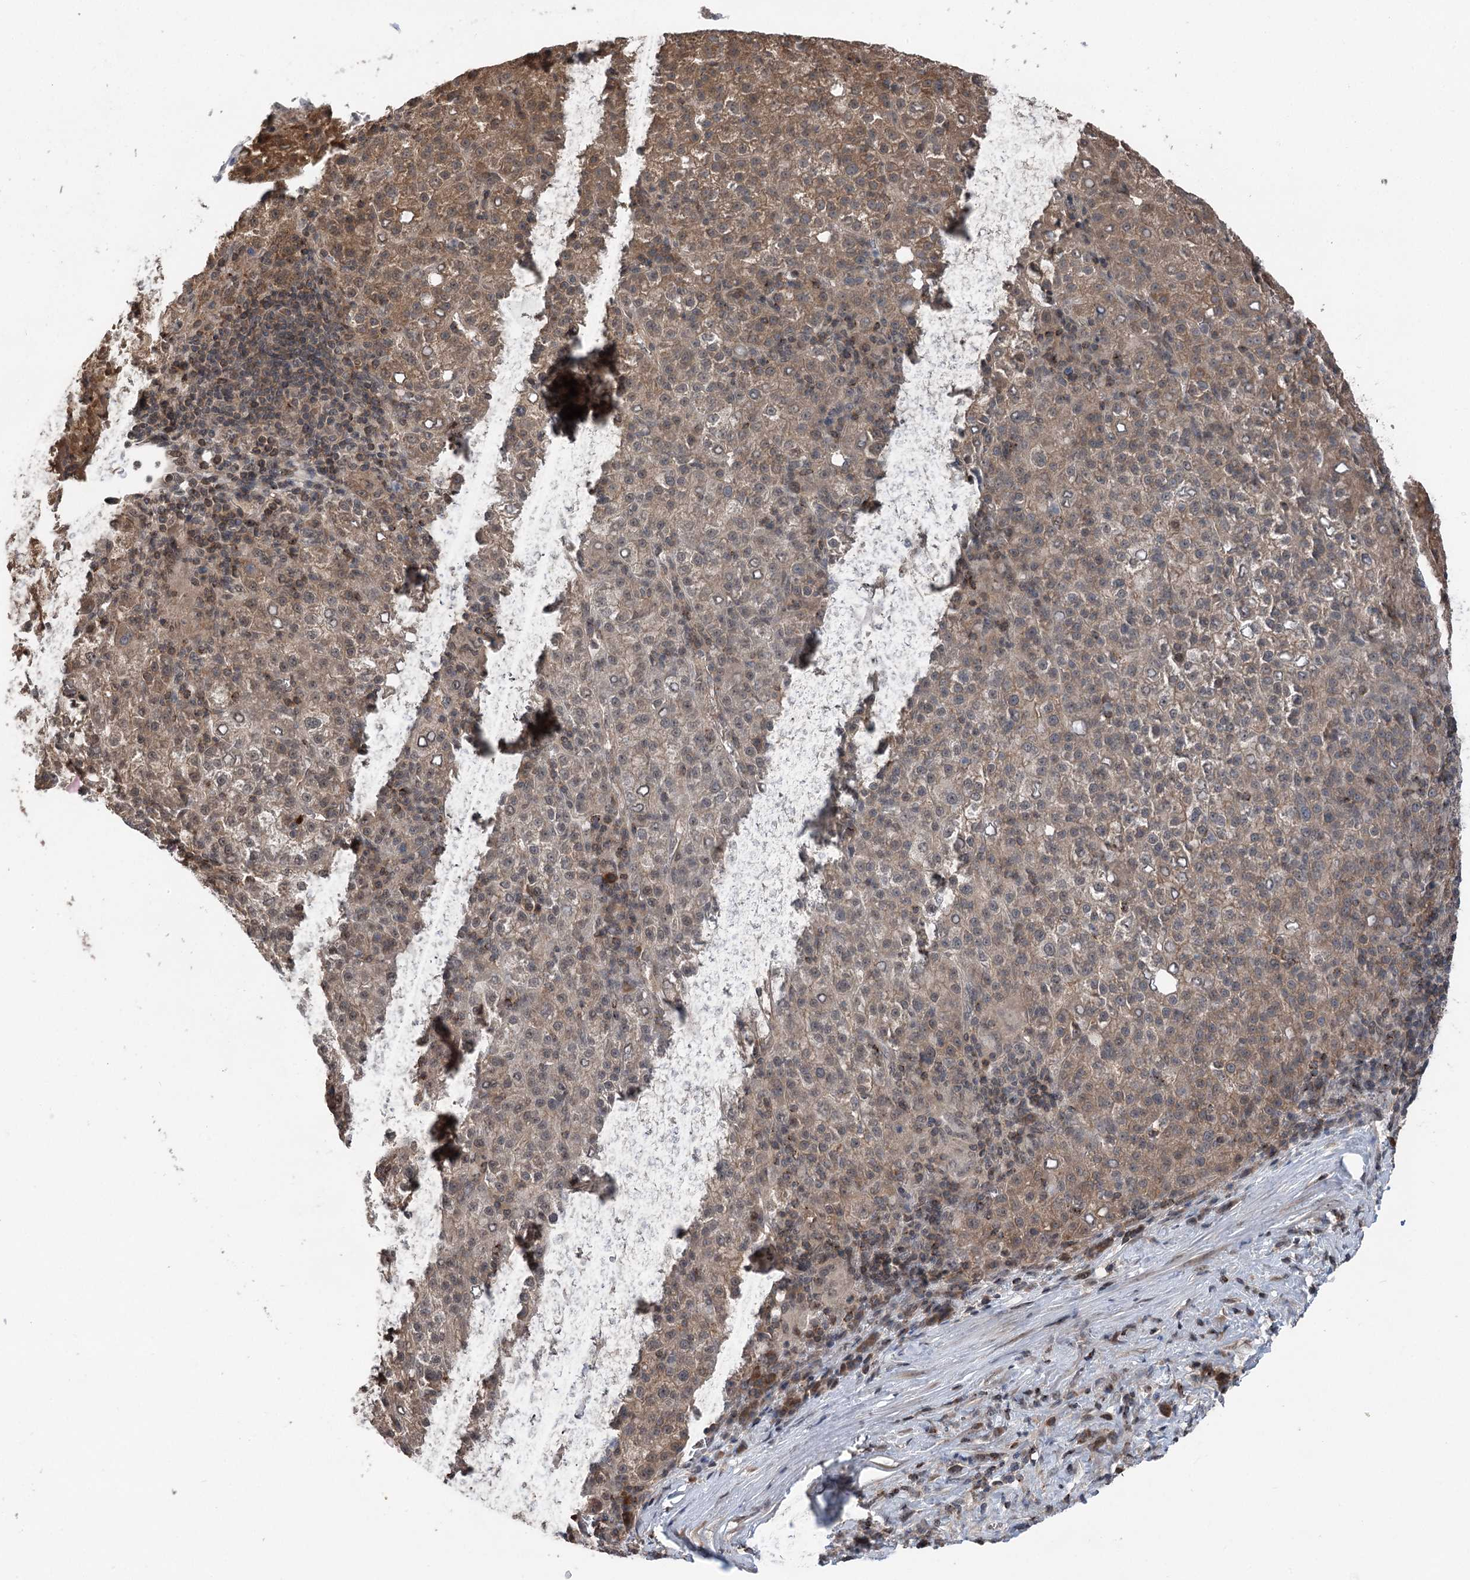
{"staining": {"intensity": "moderate", "quantity": ">75%", "location": "cytoplasmic/membranous"}, "tissue": "liver cancer", "cell_type": "Tumor cells", "image_type": "cancer", "snomed": [{"axis": "morphology", "description": "Carcinoma, Hepatocellular, NOS"}, {"axis": "topography", "description": "Liver"}], "caption": "This is a histology image of immunohistochemistry staining of liver cancer (hepatocellular carcinoma), which shows moderate staining in the cytoplasmic/membranous of tumor cells.", "gene": "CCSER2", "patient": {"sex": "female", "age": 58}}